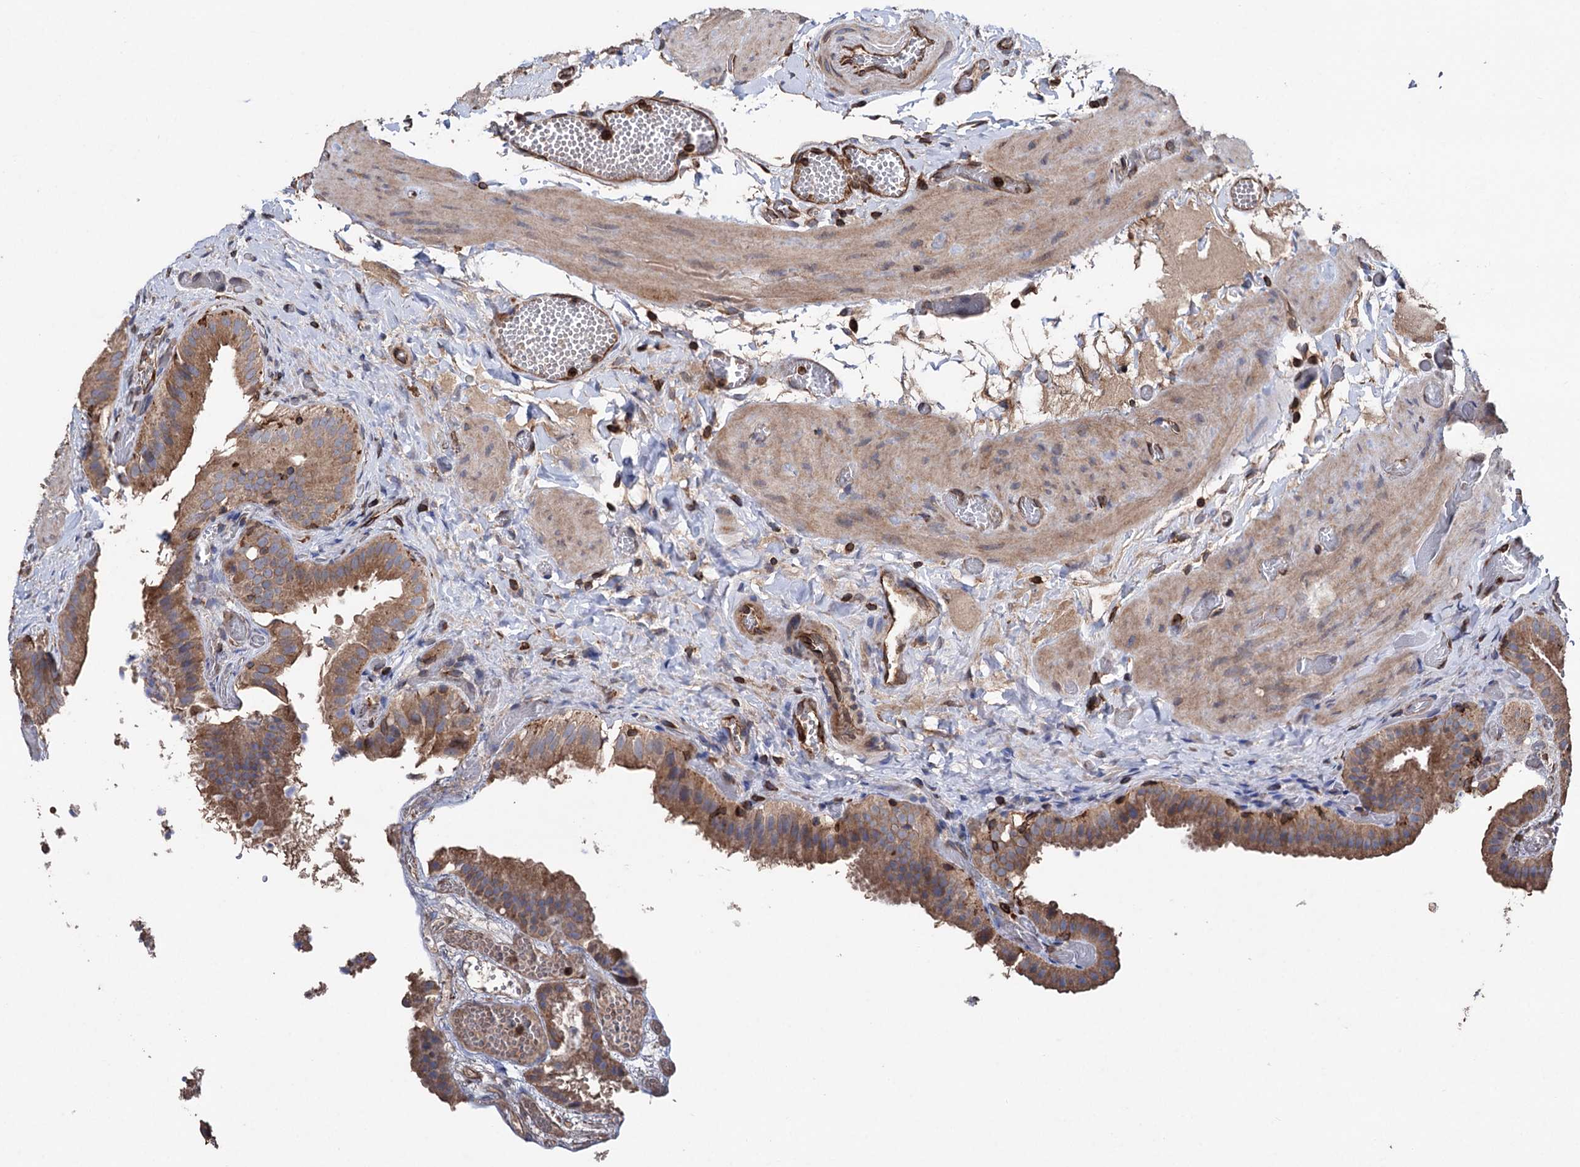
{"staining": {"intensity": "moderate", "quantity": ">75%", "location": "cytoplasmic/membranous"}, "tissue": "gallbladder", "cell_type": "Glandular cells", "image_type": "normal", "snomed": [{"axis": "morphology", "description": "Normal tissue, NOS"}, {"axis": "topography", "description": "Gallbladder"}], "caption": "The micrograph reveals immunohistochemical staining of benign gallbladder. There is moderate cytoplasmic/membranous expression is identified in about >75% of glandular cells.", "gene": "STING1", "patient": {"sex": "female", "age": 64}}